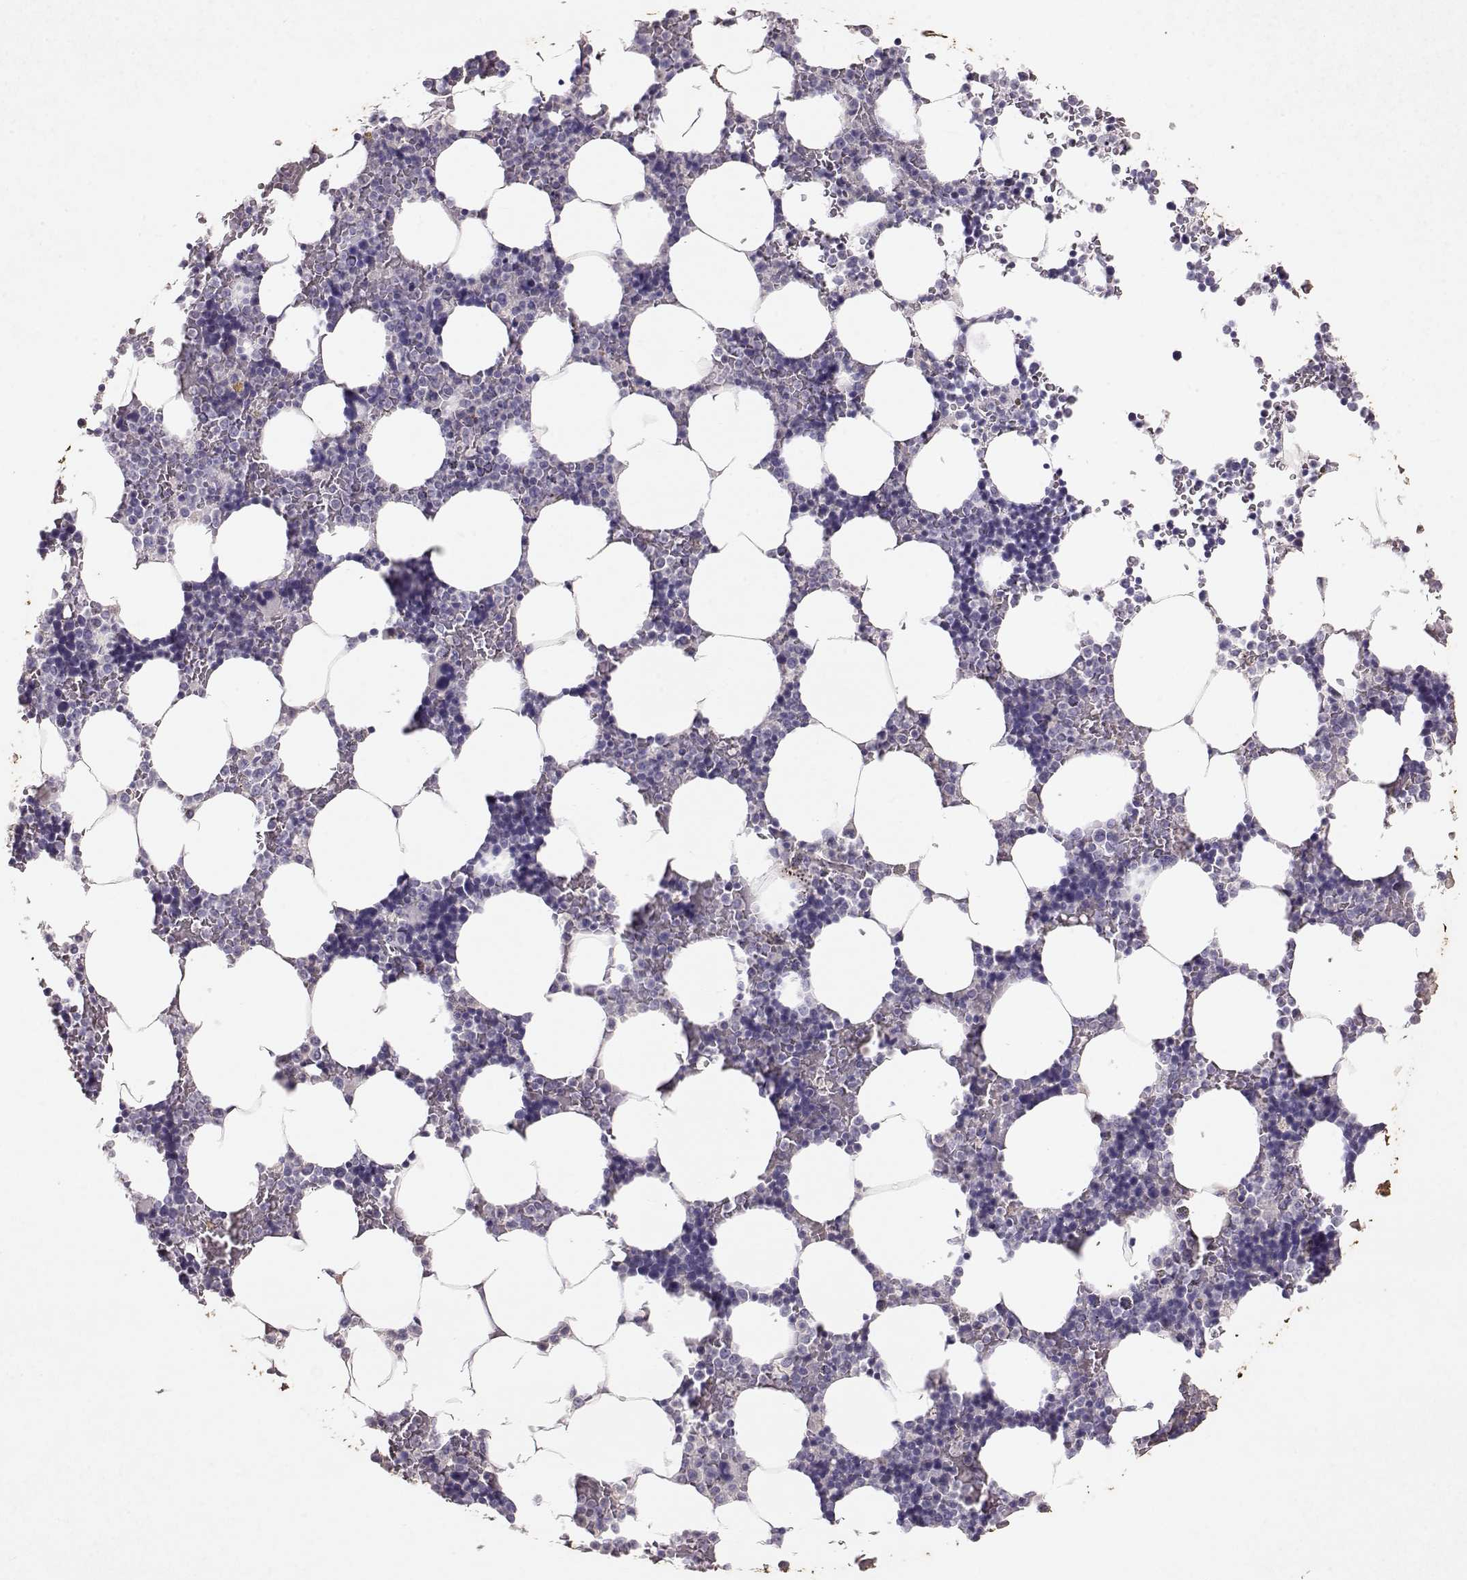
{"staining": {"intensity": "negative", "quantity": "none", "location": "none"}, "tissue": "bone marrow", "cell_type": "Hematopoietic cells", "image_type": "normal", "snomed": [{"axis": "morphology", "description": "Normal tissue, NOS"}, {"axis": "topography", "description": "Bone marrow"}], "caption": "DAB (3,3'-diaminobenzidine) immunohistochemical staining of normal bone marrow reveals no significant staining in hematopoietic cells. (Stains: DAB immunohistochemistry with hematoxylin counter stain, Microscopy: brightfield microscopy at high magnification).", "gene": "RD3", "patient": {"sex": "male", "age": 51}}